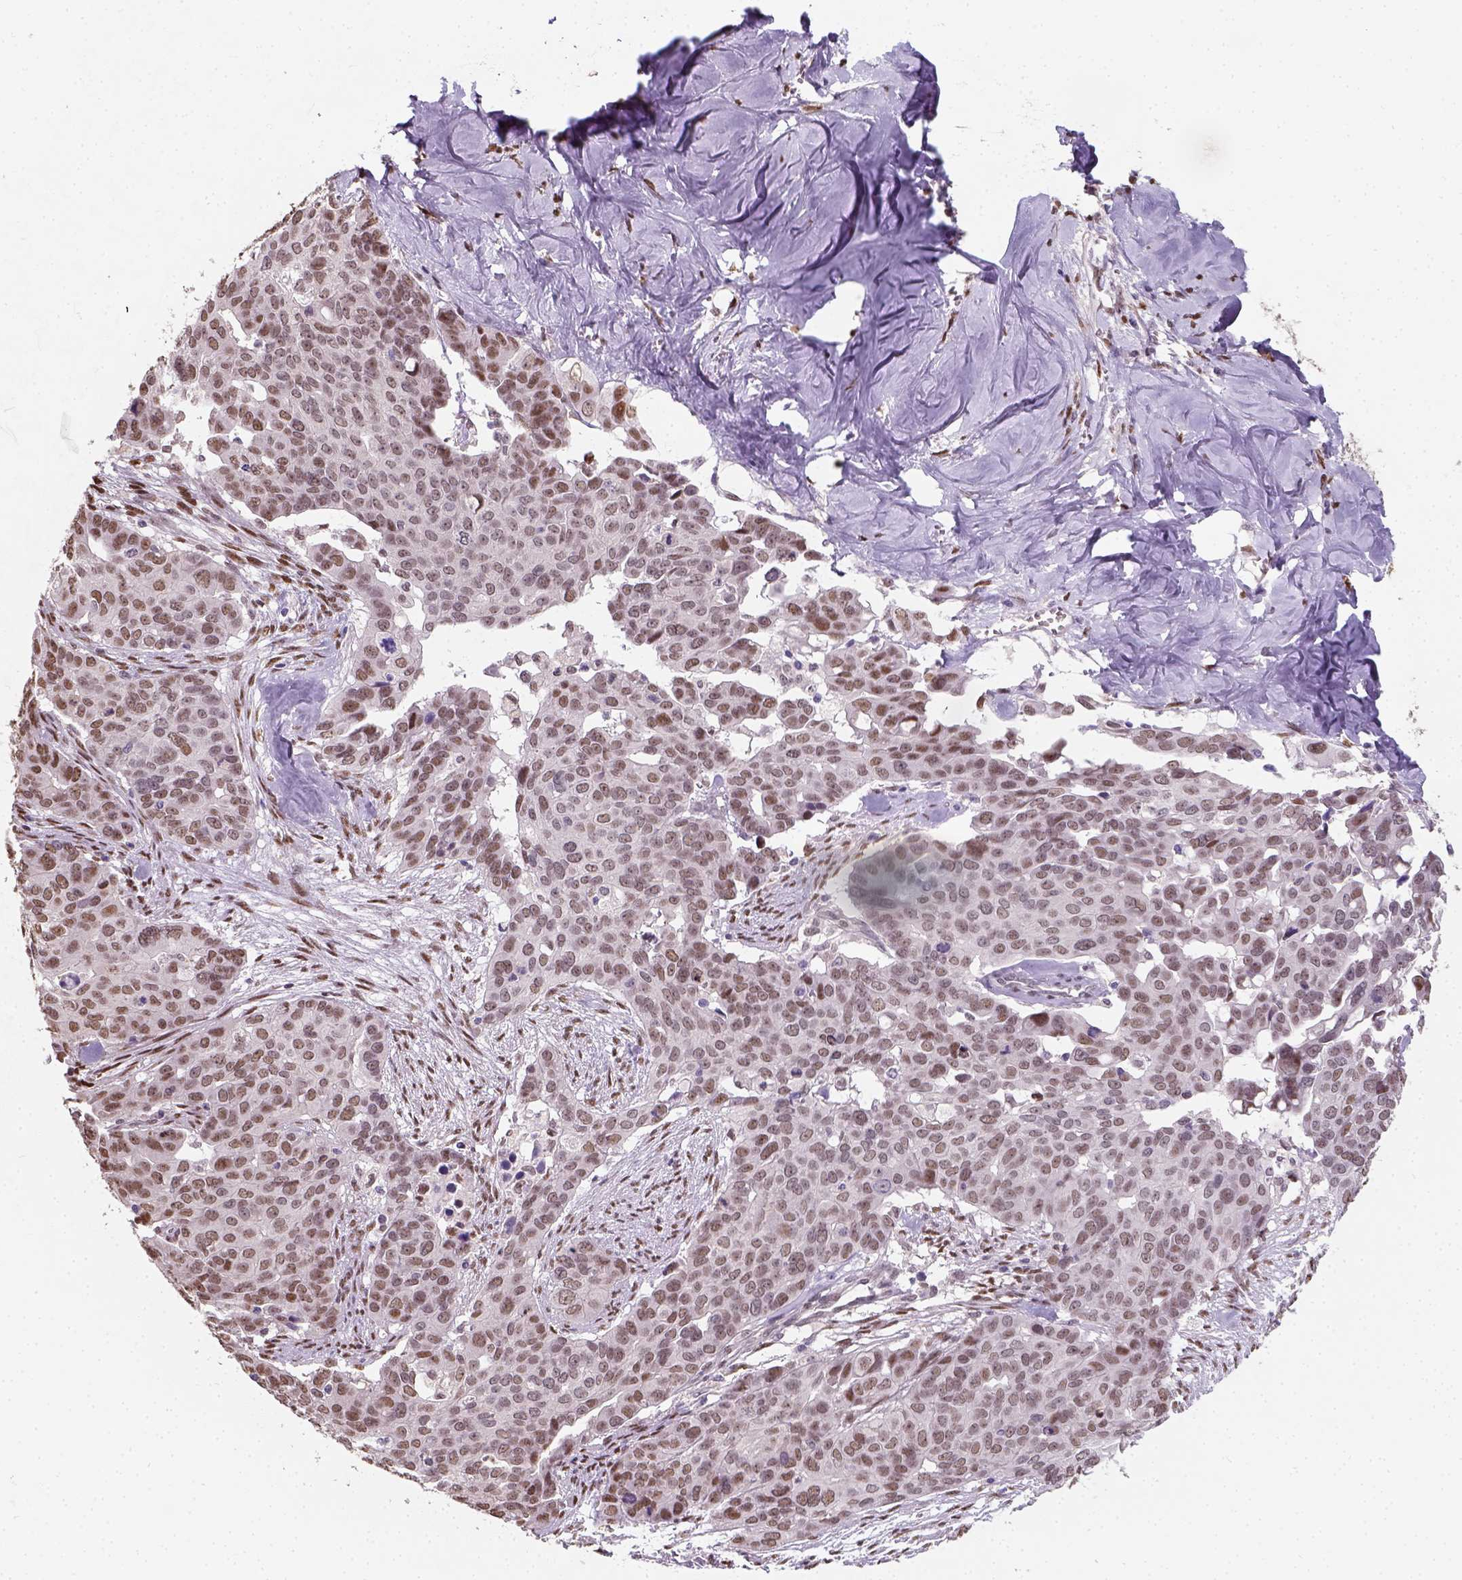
{"staining": {"intensity": "moderate", "quantity": ">75%", "location": "nuclear"}, "tissue": "ovarian cancer", "cell_type": "Tumor cells", "image_type": "cancer", "snomed": [{"axis": "morphology", "description": "Carcinoma, endometroid"}, {"axis": "topography", "description": "Ovary"}], "caption": "Endometroid carcinoma (ovarian) stained for a protein demonstrates moderate nuclear positivity in tumor cells.", "gene": "C1orf112", "patient": {"sex": "female", "age": 78}}